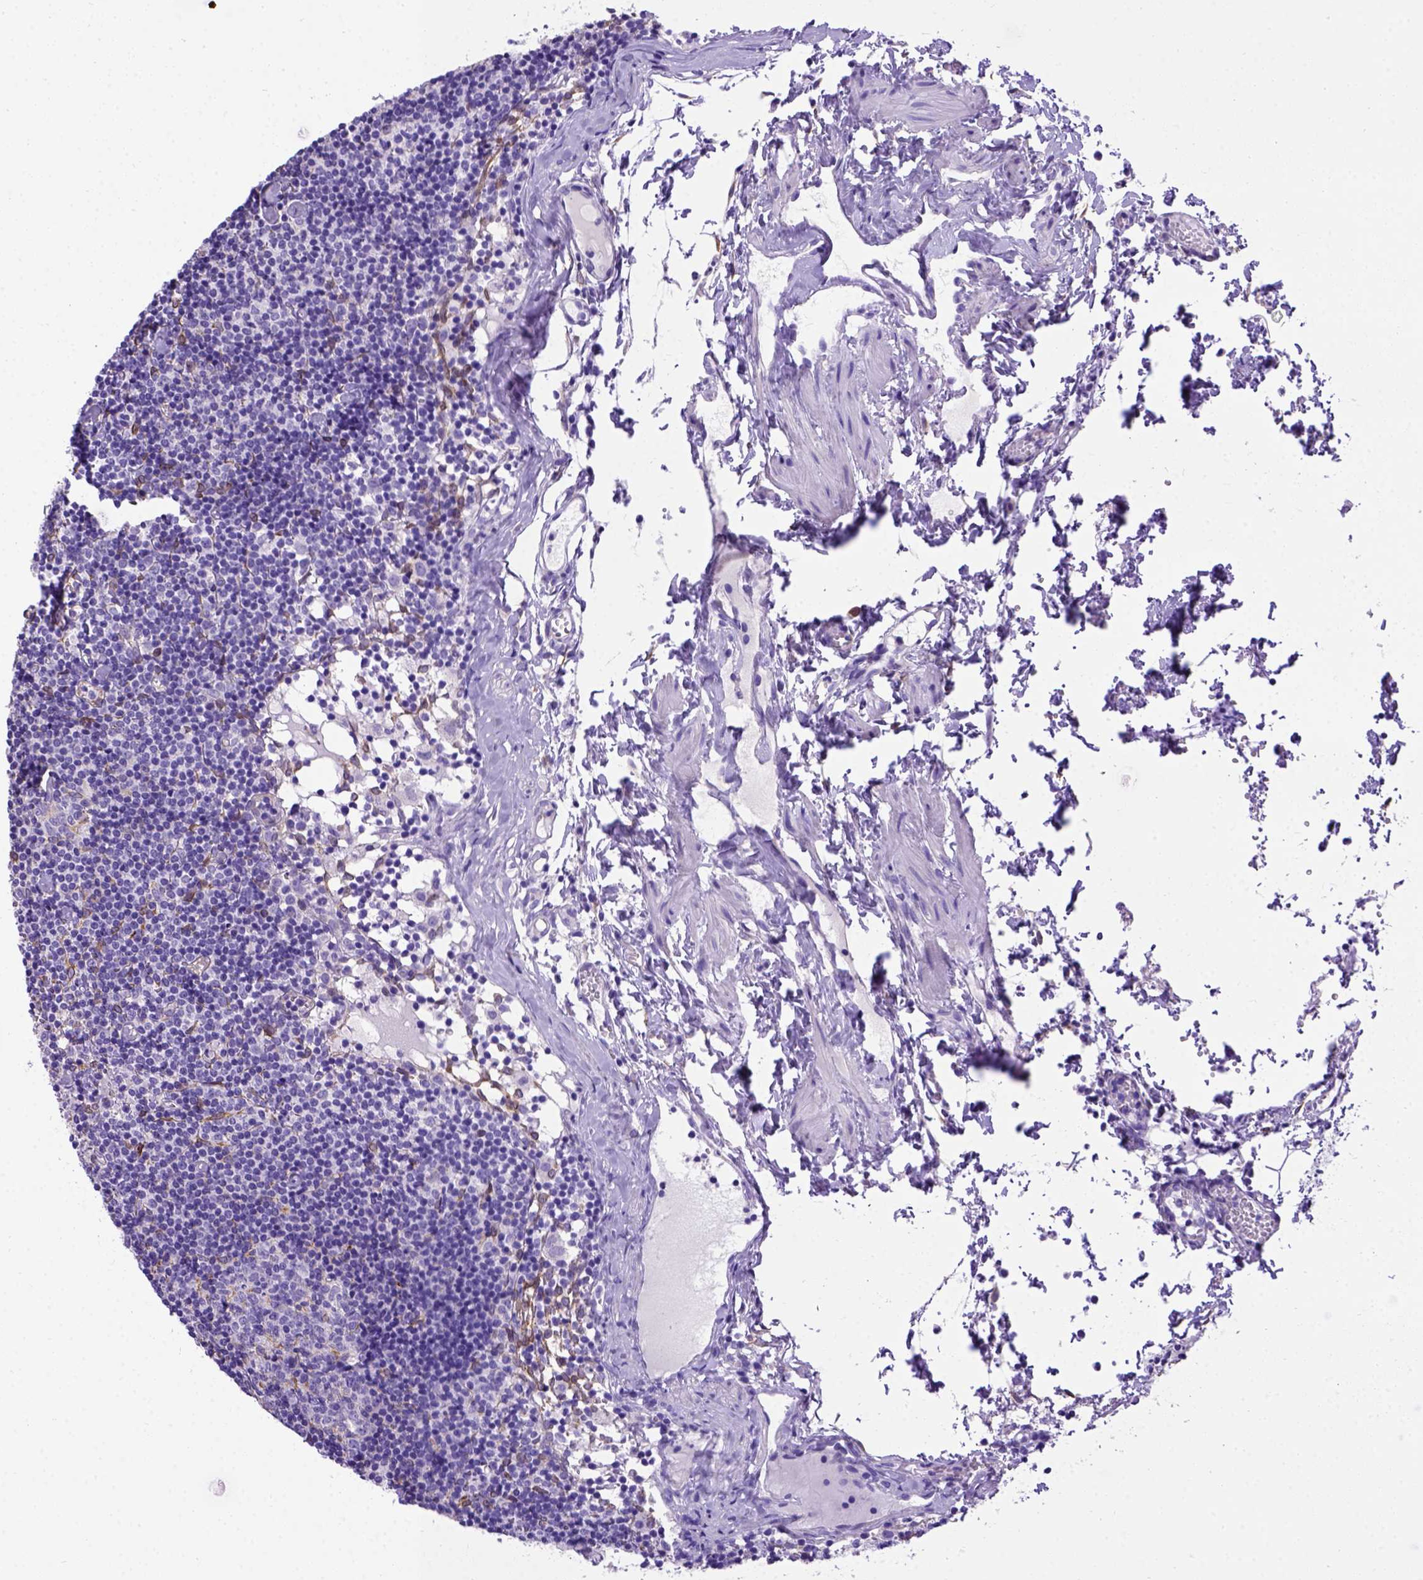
{"staining": {"intensity": "negative", "quantity": "none", "location": "none"}, "tissue": "lymph node", "cell_type": "Germinal center cells", "image_type": "normal", "snomed": [{"axis": "morphology", "description": "Normal tissue, NOS"}, {"axis": "topography", "description": "Lymph node"}], "caption": "This is an immunohistochemistry (IHC) photomicrograph of normal human lymph node. There is no expression in germinal center cells.", "gene": "PTGES", "patient": {"sex": "female", "age": 52}}